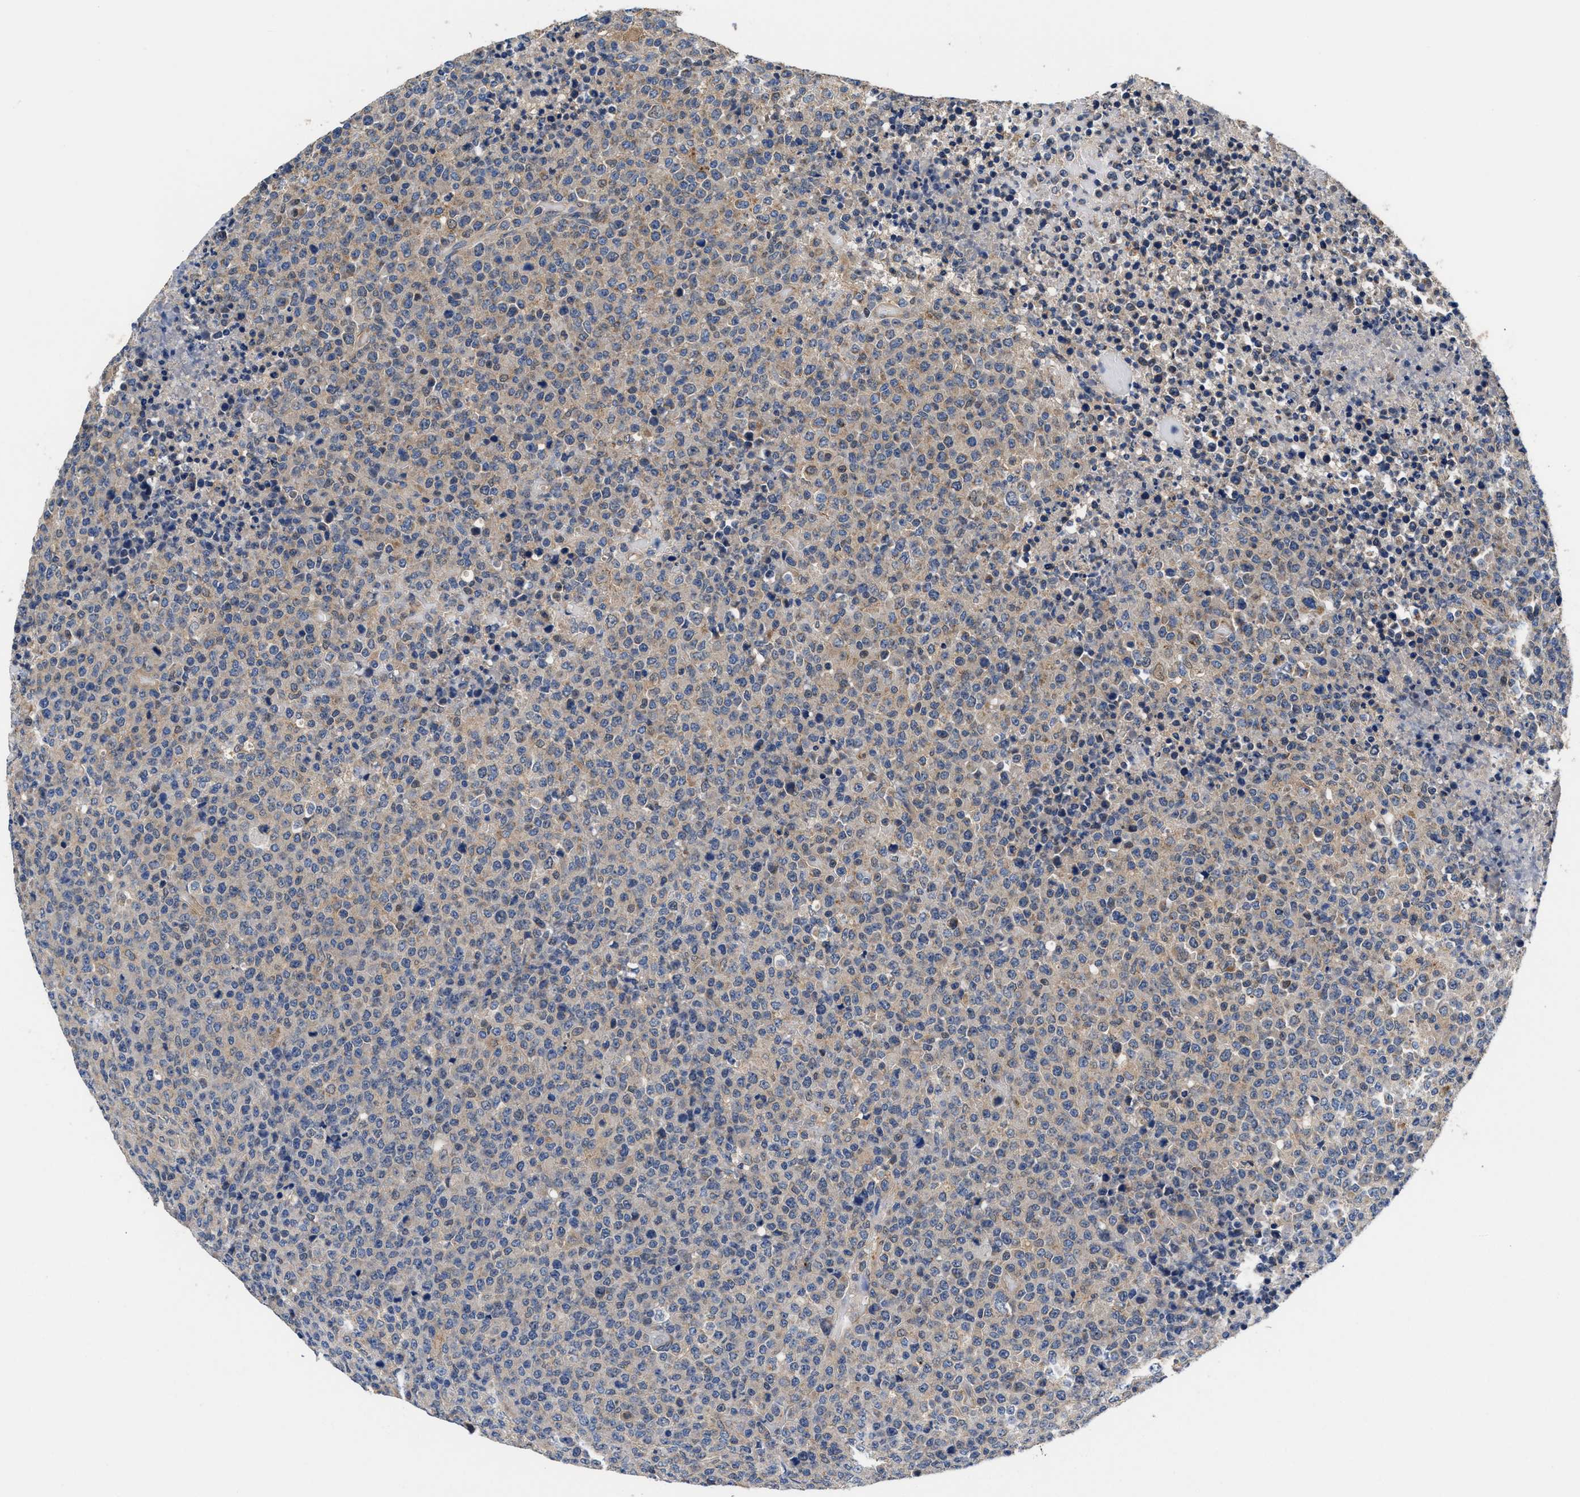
{"staining": {"intensity": "weak", "quantity": "<25%", "location": "cytoplasmic/membranous"}, "tissue": "lymphoma", "cell_type": "Tumor cells", "image_type": "cancer", "snomed": [{"axis": "morphology", "description": "Malignant lymphoma, non-Hodgkin's type, High grade"}, {"axis": "topography", "description": "Lymph node"}], "caption": "Histopathology image shows no significant protein staining in tumor cells of lymphoma.", "gene": "ACLY", "patient": {"sex": "male", "age": 13}}